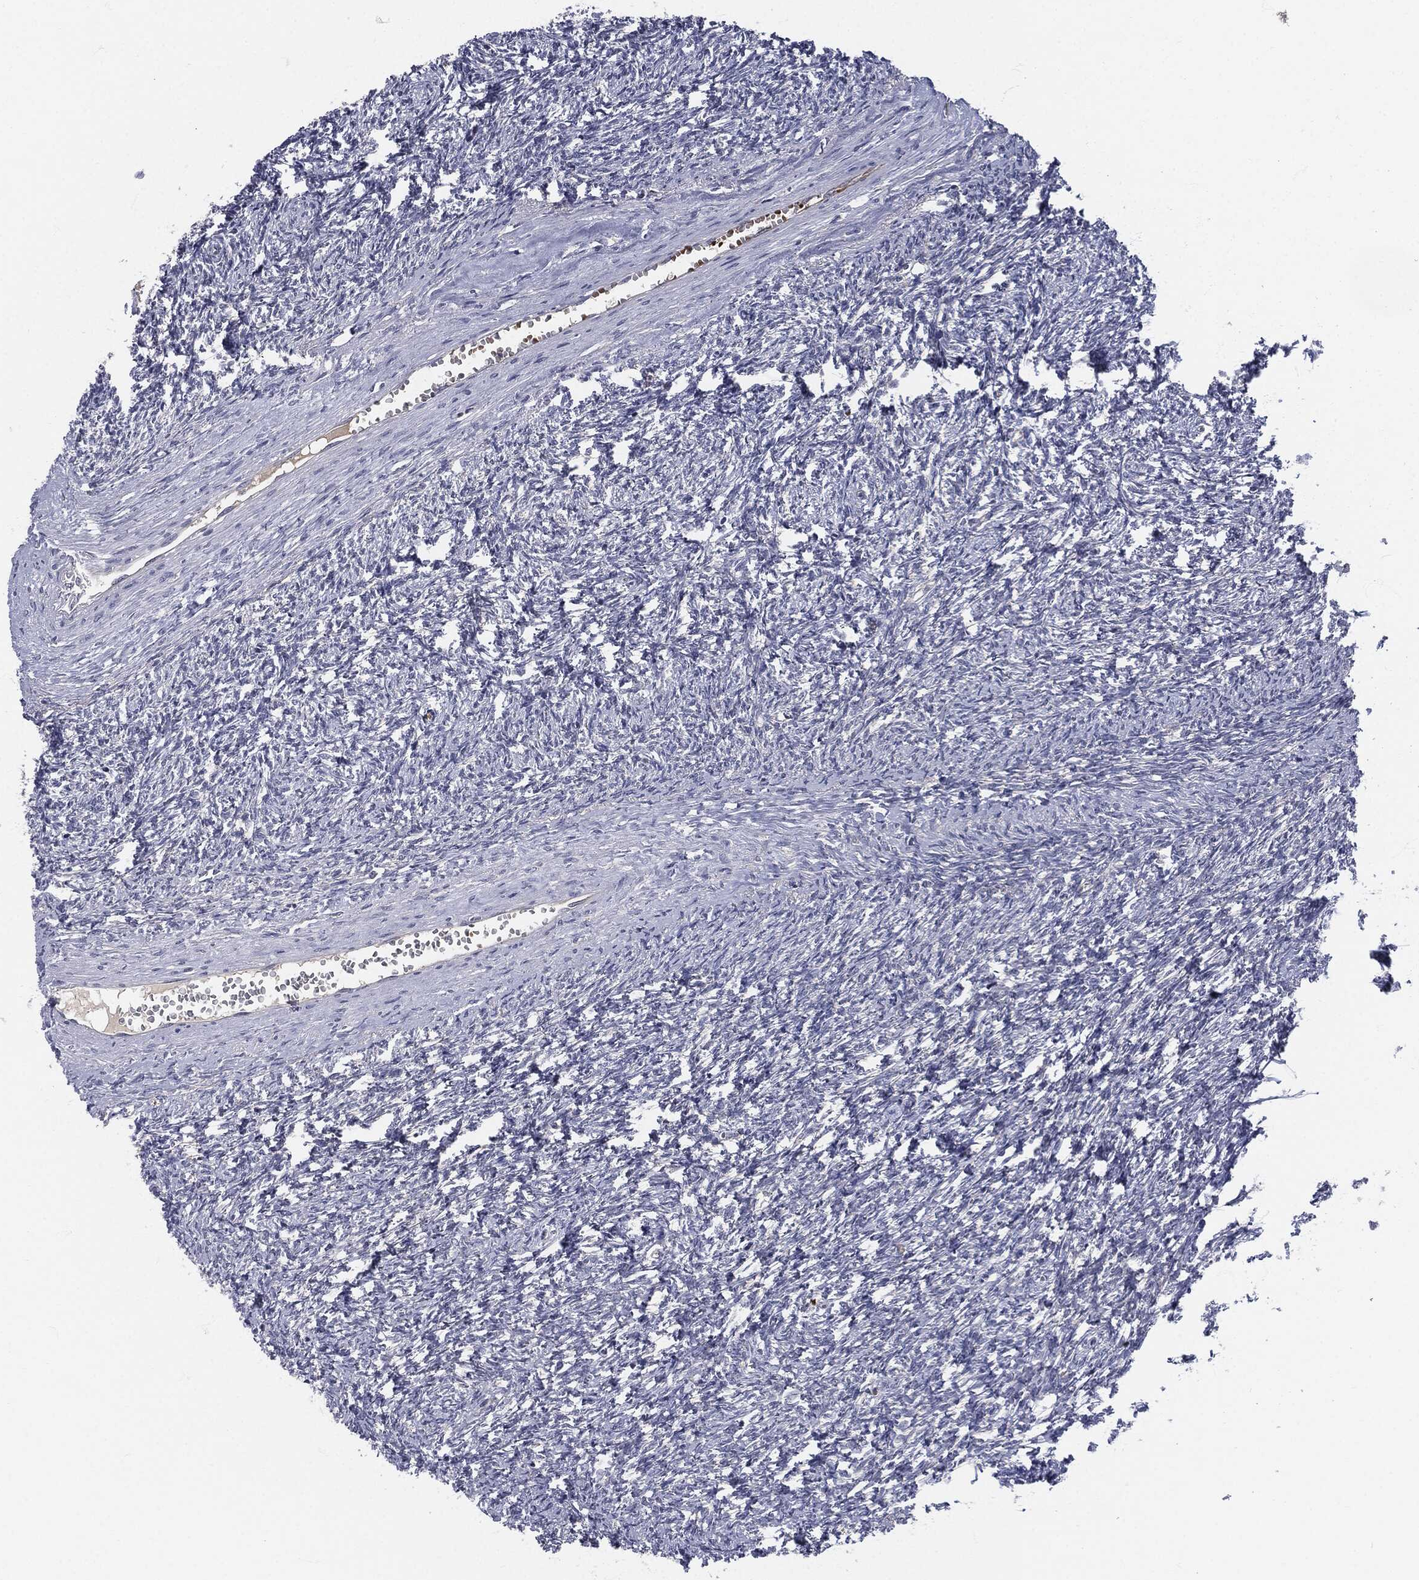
{"staining": {"intensity": "negative", "quantity": "none", "location": "none"}, "tissue": "ovary", "cell_type": "Follicle cells", "image_type": "normal", "snomed": [{"axis": "morphology", "description": "Normal tissue, NOS"}, {"axis": "topography", "description": "Fallopian tube"}, {"axis": "topography", "description": "Ovary"}], "caption": "Photomicrograph shows no protein staining in follicle cells of benign ovary.", "gene": "SIGLEC9", "patient": {"sex": "female", "age": 33}}